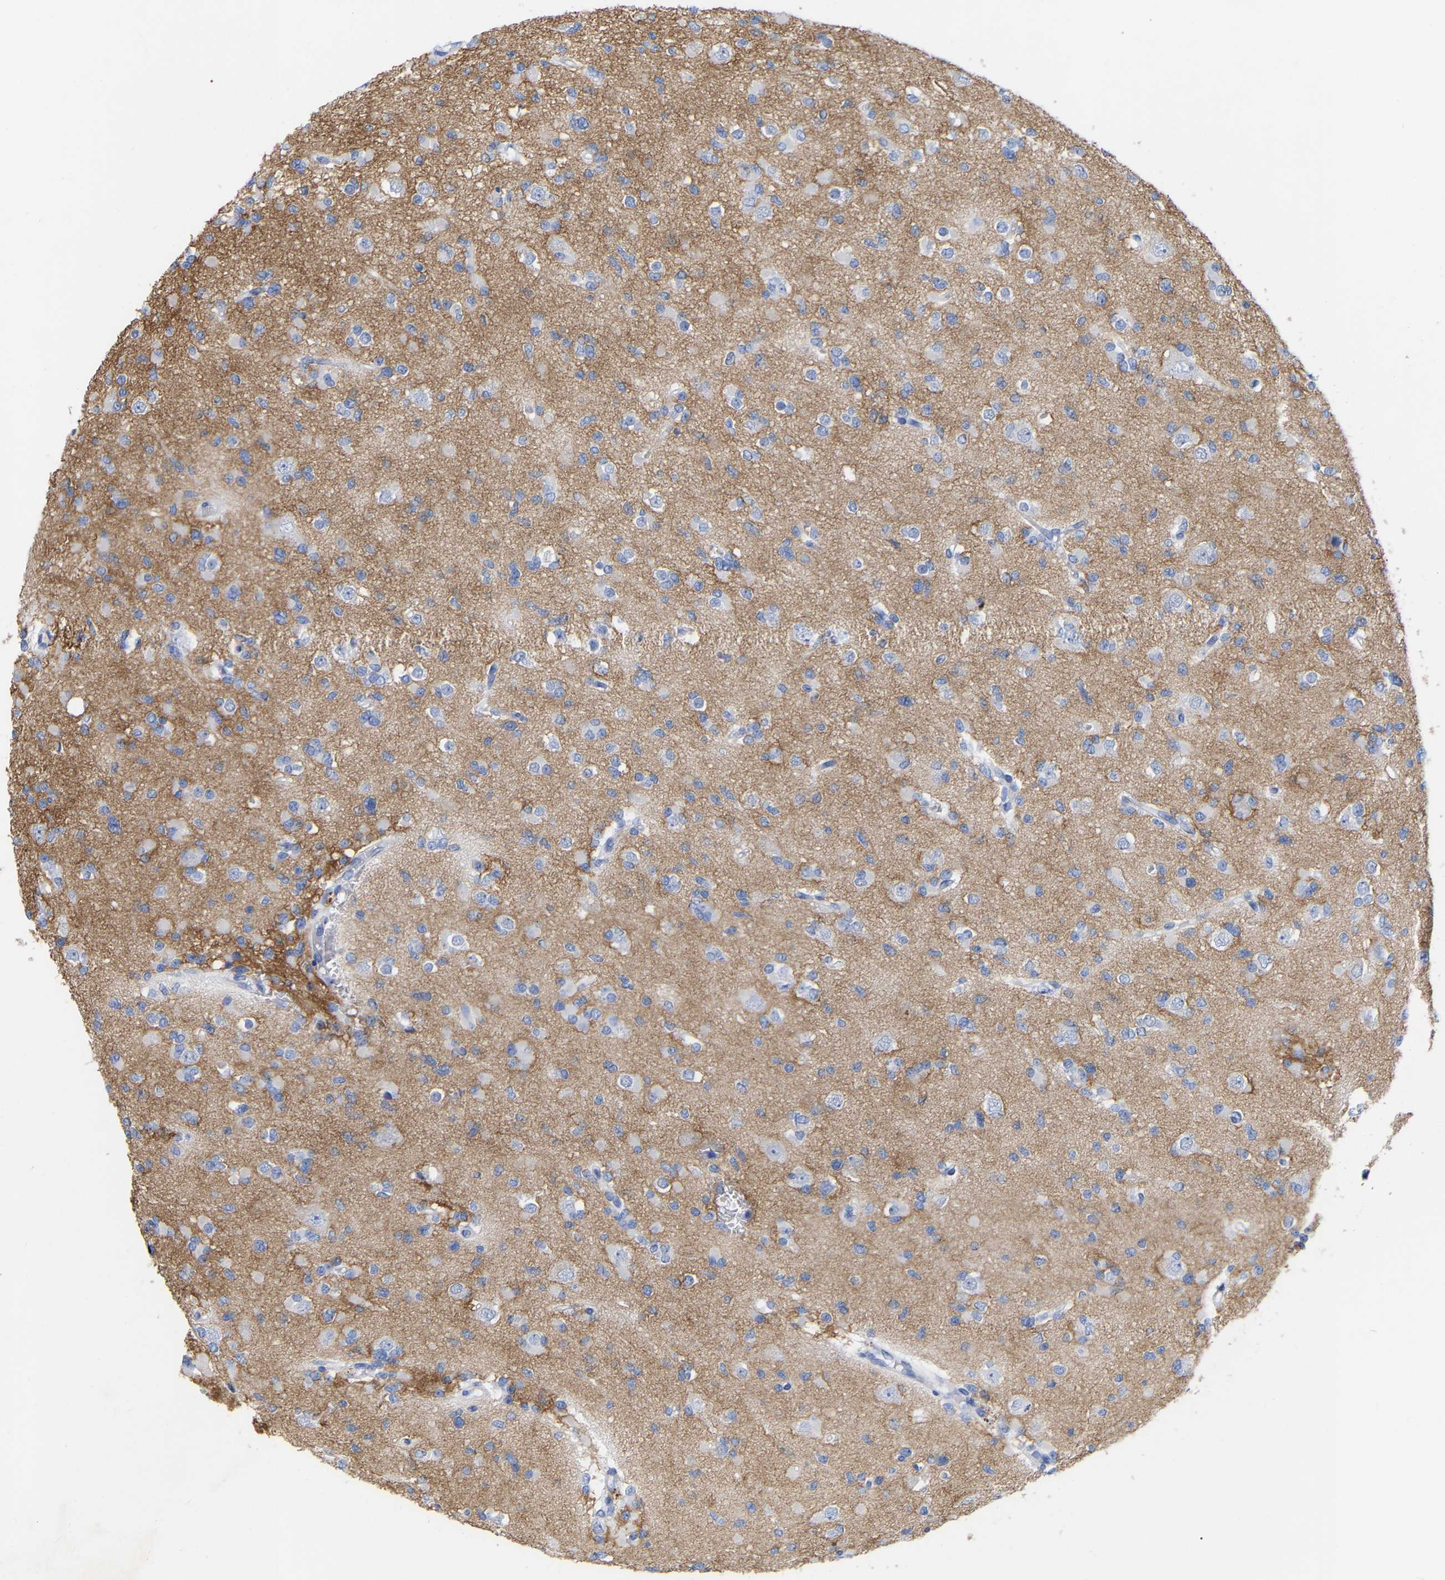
{"staining": {"intensity": "moderate", "quantity": "<25%", "location": "cytoplasmic/membranous"}, "tissue": "glioma", "cell_type": "Tumor cells", "image_type": "cancer", "snomed": [{"axis": "morphology", "description": "Glioma, malignant, Low grade"}, {"axis": "topography", "description": "Brain"}], "caption": "A histopathology image of glioma stained for a protein demonstrates moderate cytoplasmic/membranous brown staining in tumor cells.", "gene": "HAPLN1", "patient": {"sex": "female", "age": 22}}